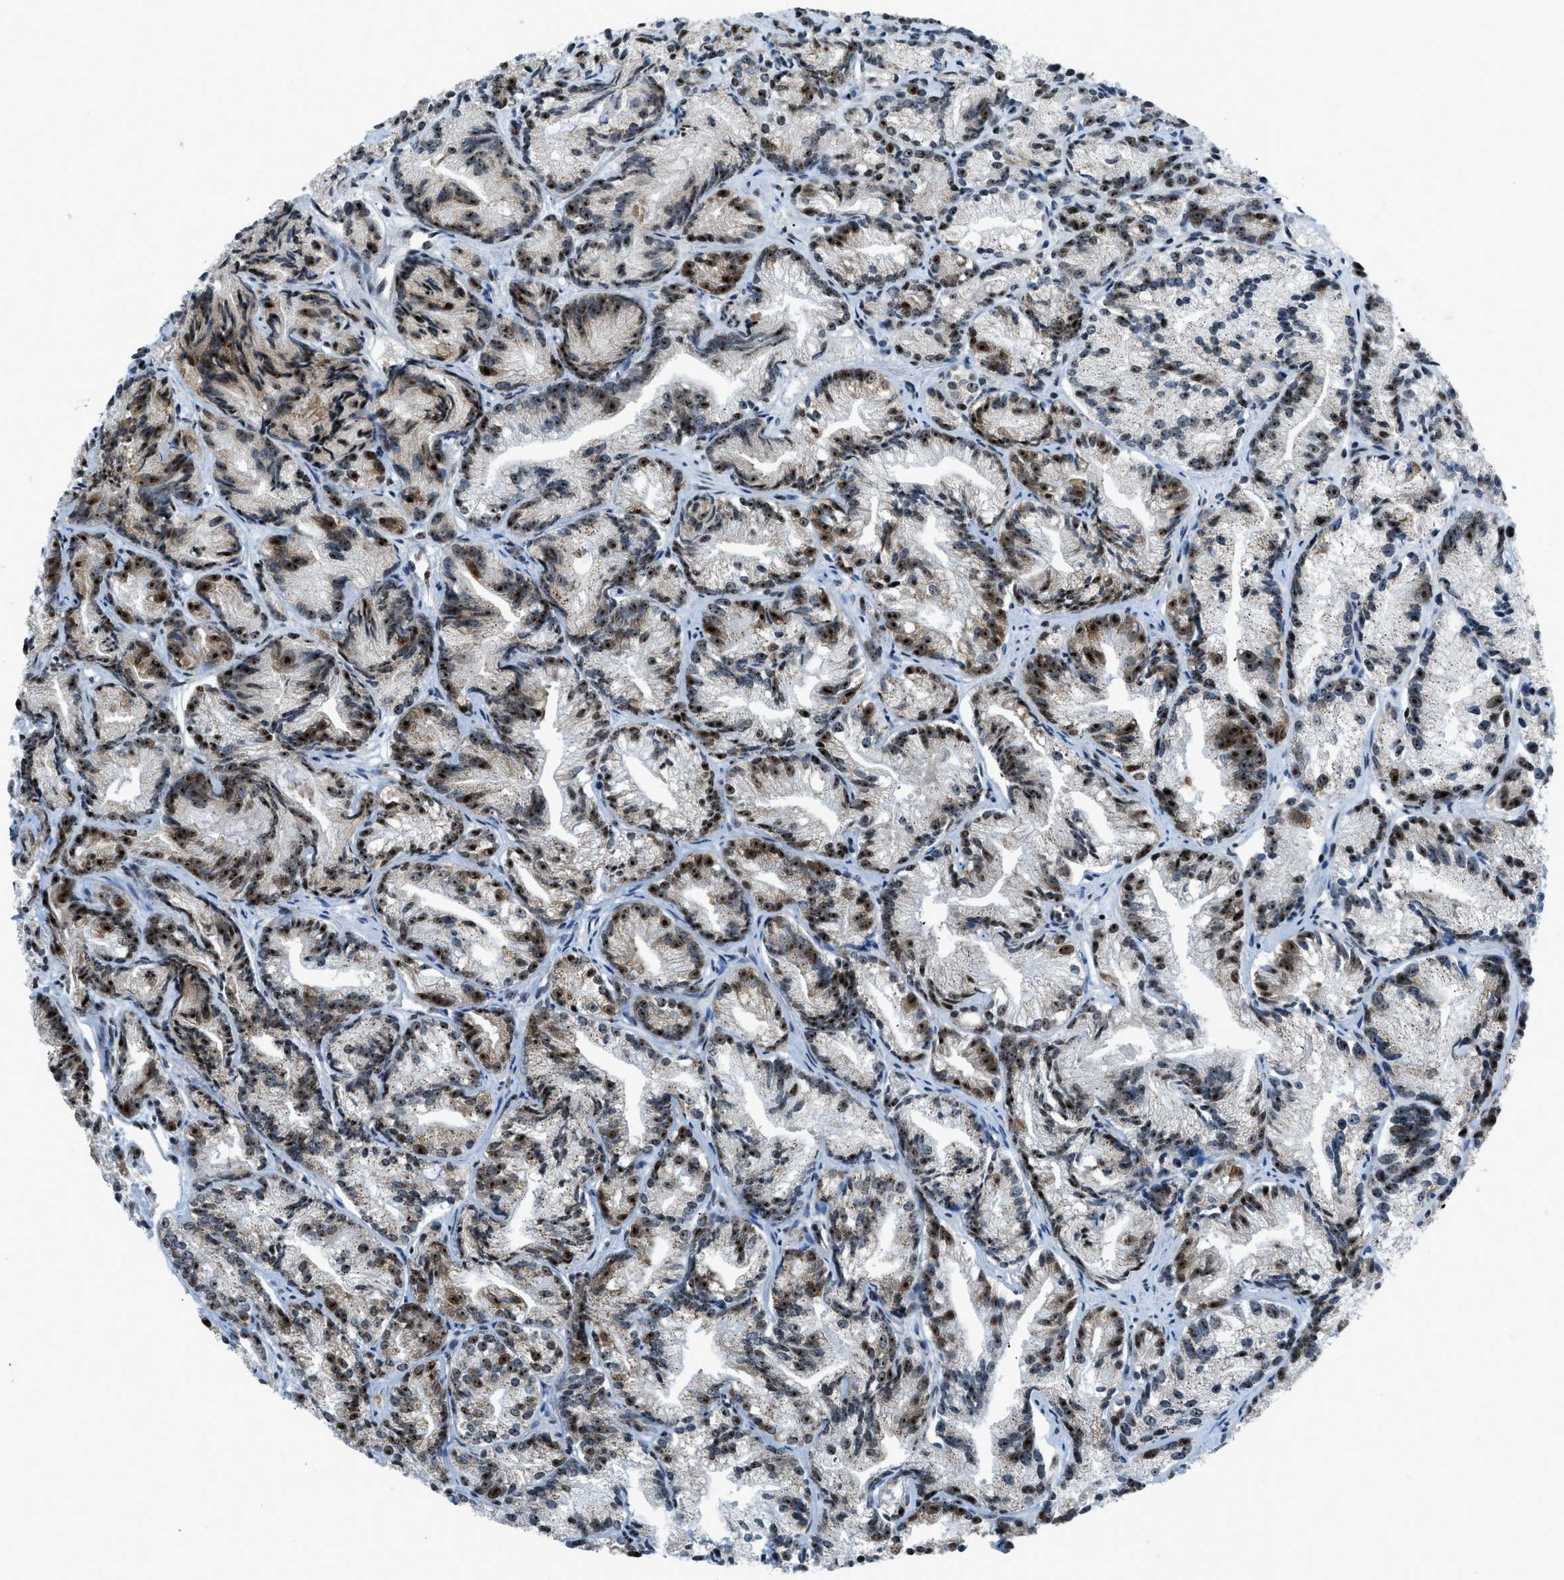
{"staining": {"intensity": "strong", "quantity": ">75%", "location": "nuclear"}, "tissue": "prostate cancer", "cell_type": "Tumor cells", "image_type": "cancer", "snomed": [{"axis": "morphology", "description": "Adenocarcinoma, Low grade"}, {"axis": "topography", "description": "Prostate"}], "caption": "The photomicrograph displays staining of prostate cancer, revealing strong nuclear protein expression (brown color) within tumor cells.", "gene": "RAD51B", "patient": {"sex": "male", "age": 89}}